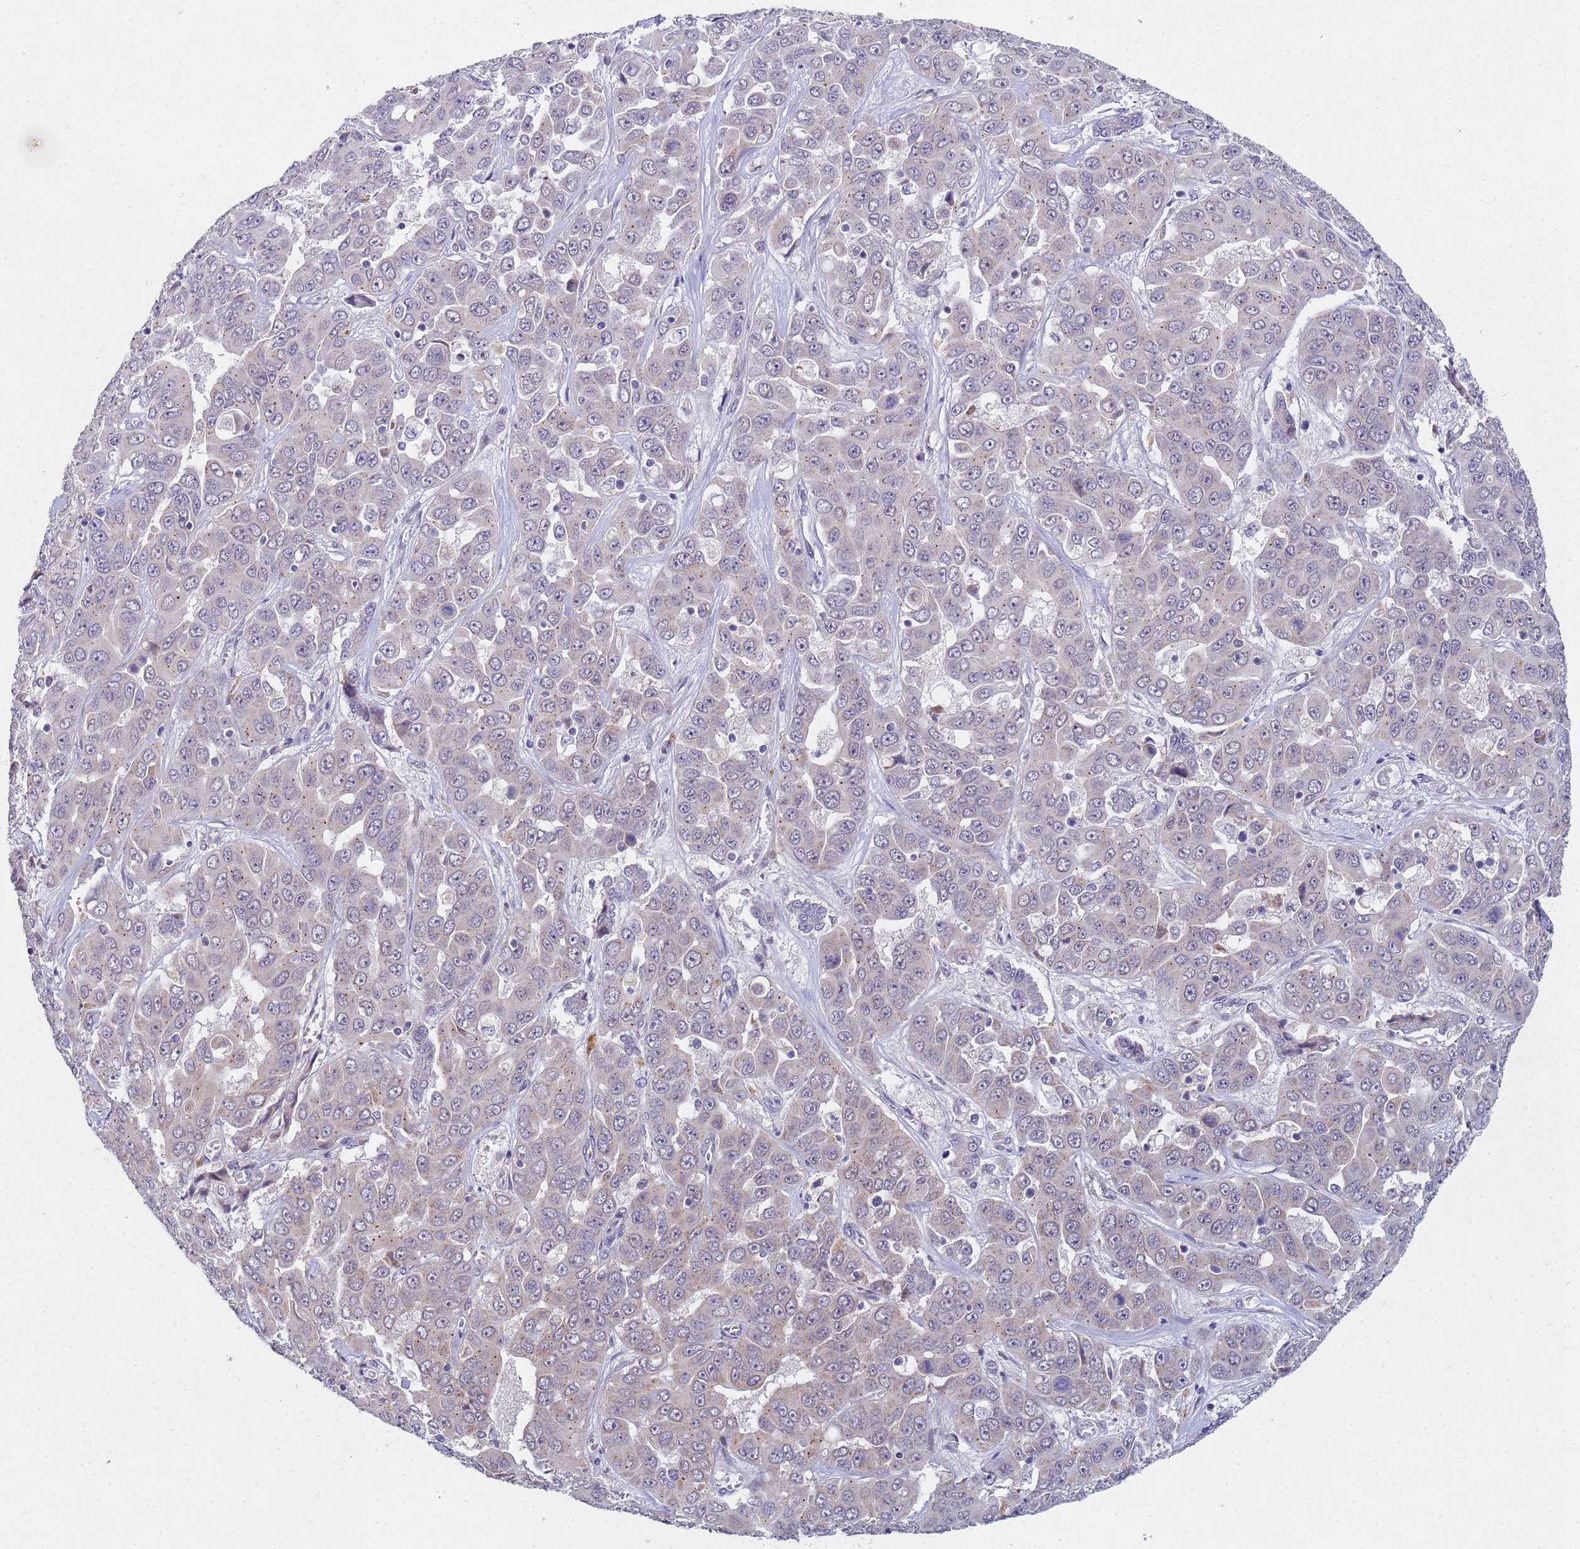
{"staining": {"intensity": "weak", "quantity": "25%-75%", "location": "cytoplasmic/membranous"}, "tissue": "liver cancer", "cell_type": "Tumor cells", "image_type": "cancer", "snomed": [{"axis": "morphology", "description": "Cholangiocarcinoma"}, {"axis": "topography", "description": "Liver"}], "caption": "Immunohistochemical staining of human liver cancer (cholangiocarcinoma) reveals low levels of weak cytoplasmic/membranous positivity in approximately 25%-75% of tumor cells.", "gene": "TNPO2", "patient": {"sex": "female", "age": 52}}